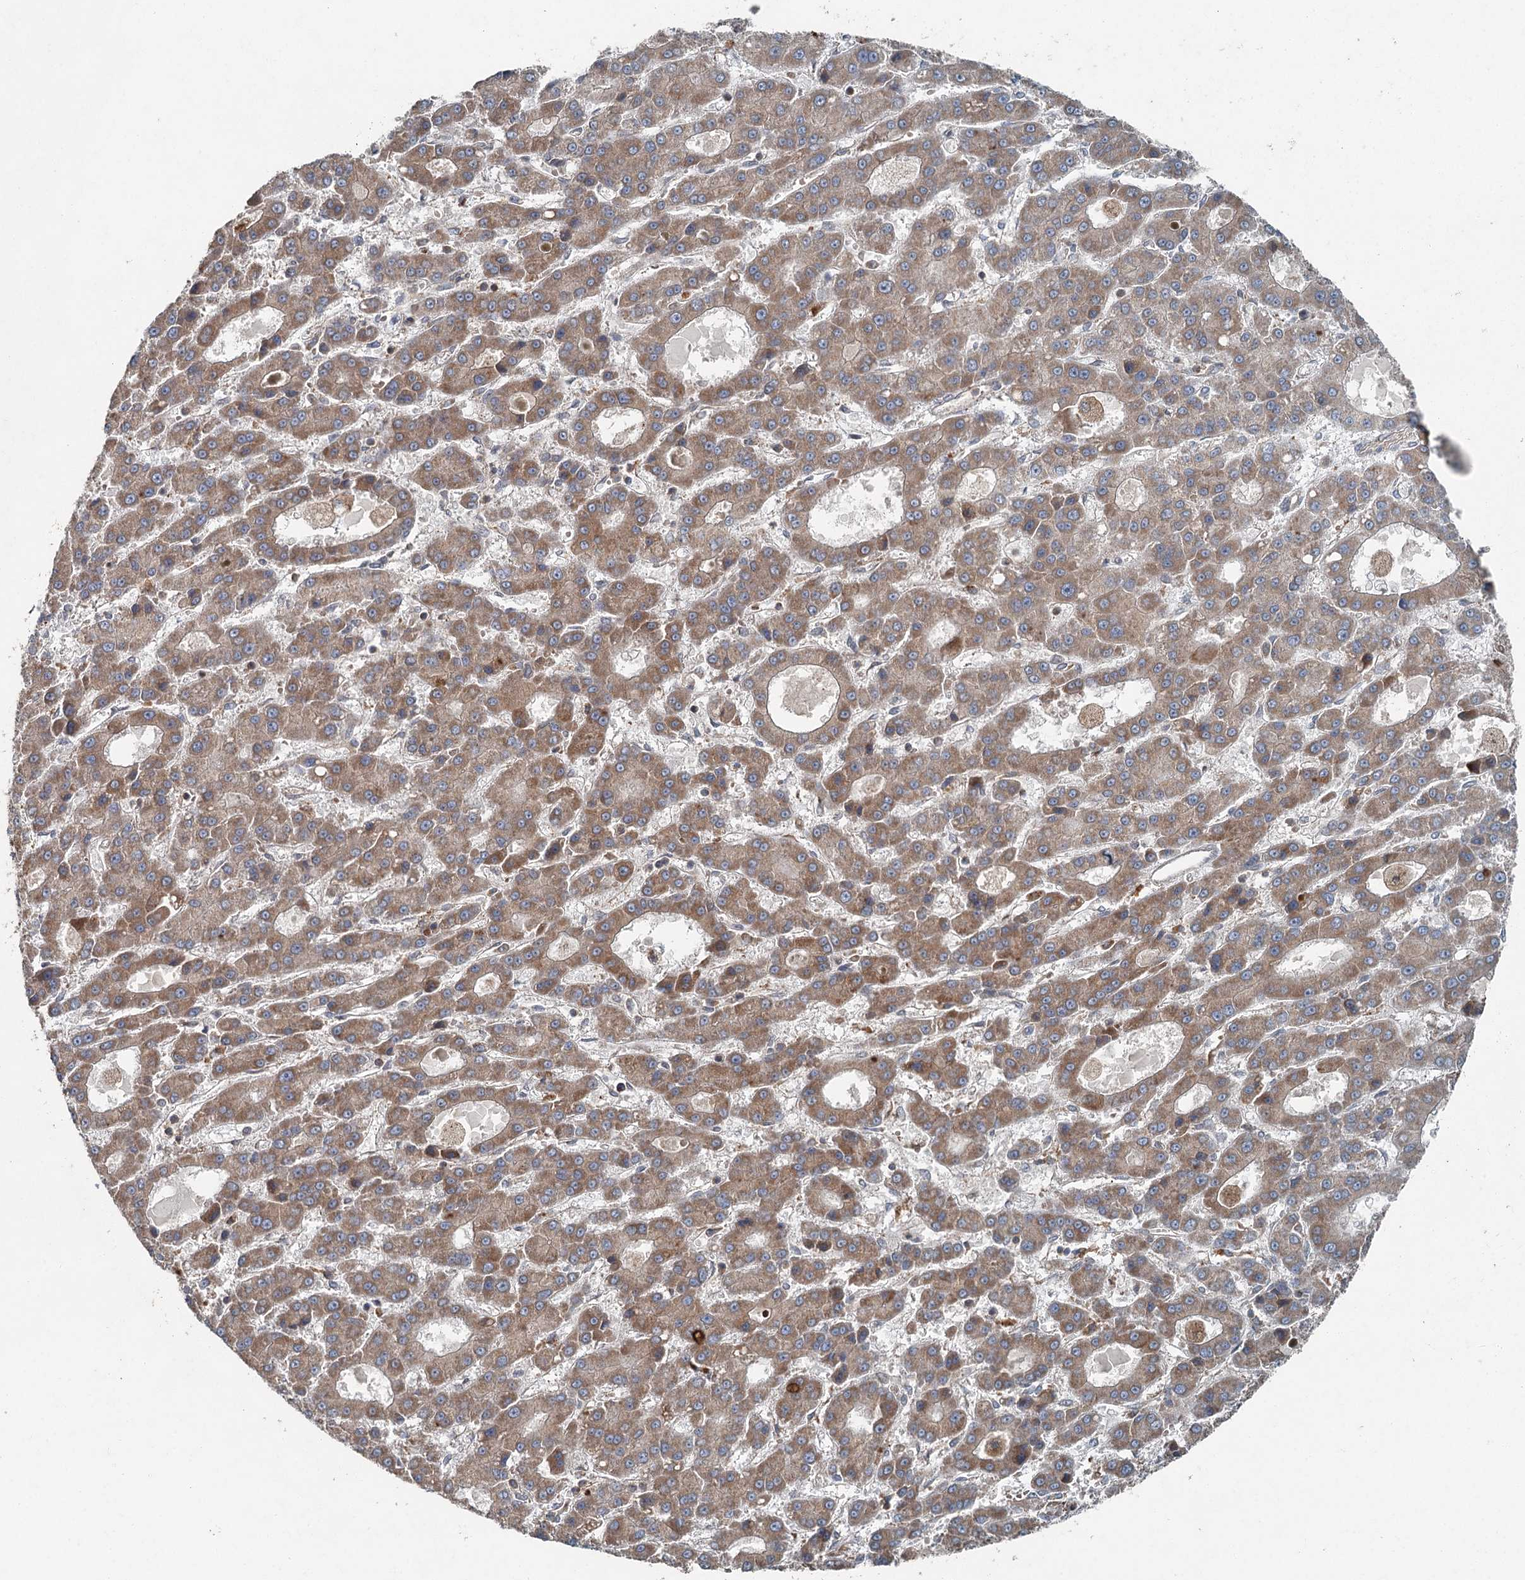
{"staining": {"intensity": "moderate", "quantity": ">75%", "location": "cytoplasmic/membranous"}, "tissue": "liver cancer", "cell_type": "Tumor cells", "image_type": "cancer", "snomed": [{"axis": "morphology", "description": "Carcinoma, Hepatocellular, NOS"}, {"axis": "topography", "description": "Liver"}], "caption": "Liver cancer stained for a protein (brown) reveals moderate cytoplasmic/membranous positive positivity in about >75% of tumor cells.", "gene": "SKIC3", "patient": {"sex": "male", "age": 70}}